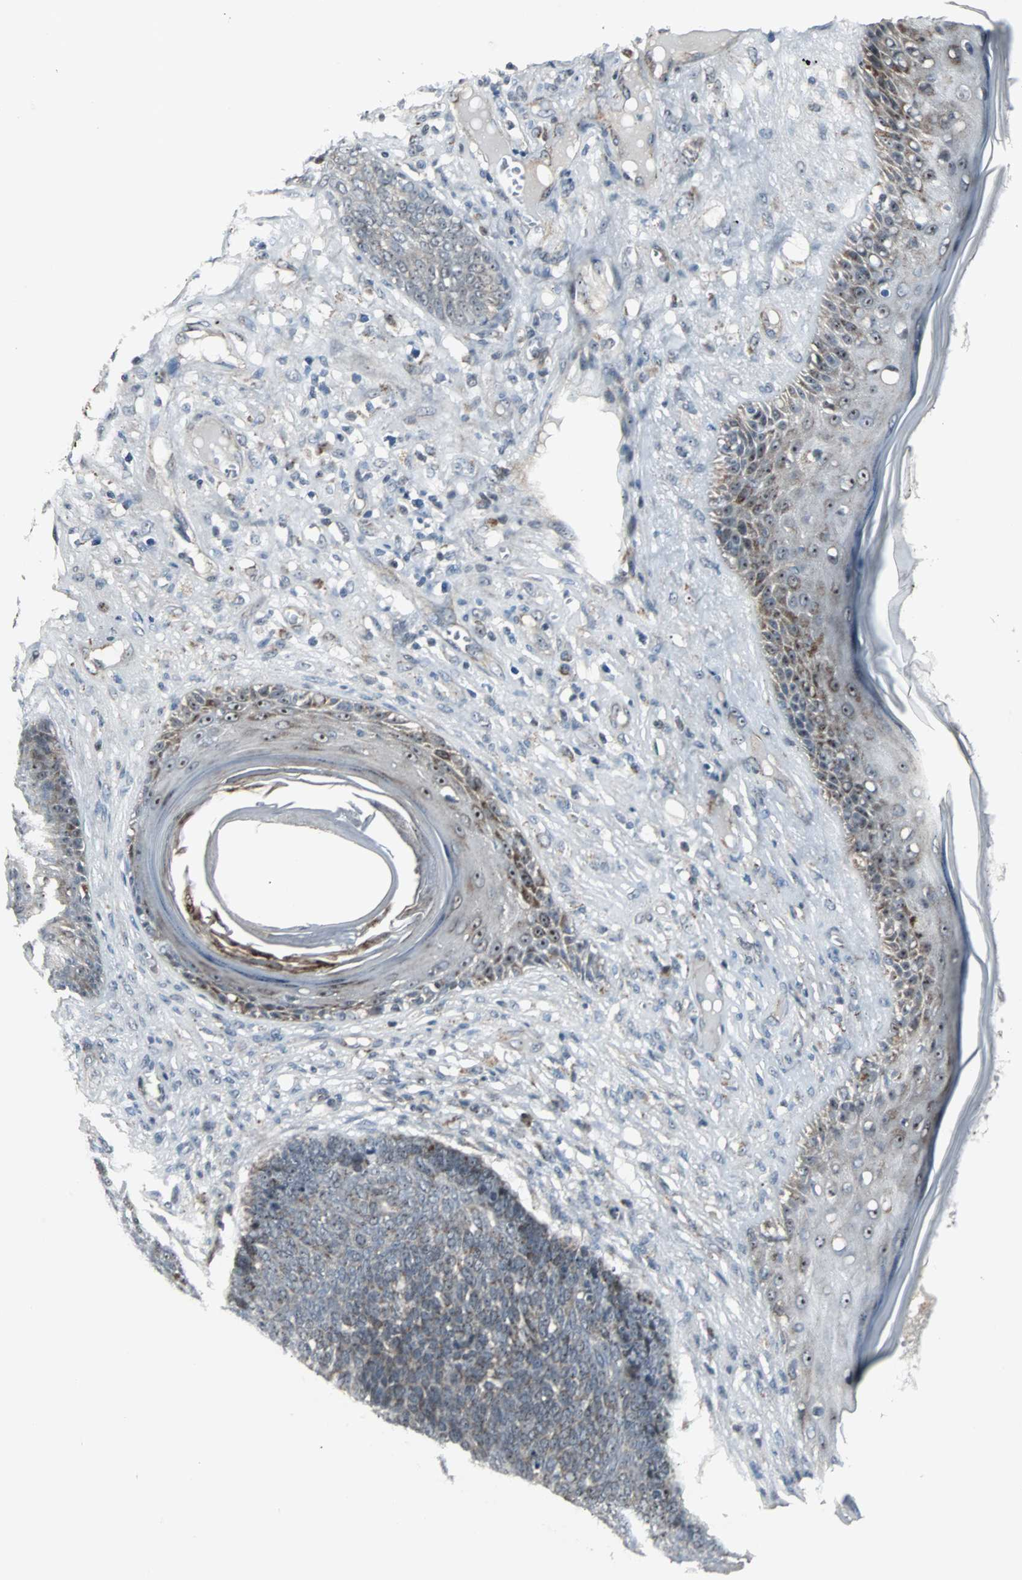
{"staining": {"intensity": "moderate", "quantity": "<25%", "location": "cytoplasmic/membranous"}, "tissue": "skin cancer", "cell_type": "Tumor cells", "image_type": "cancer", "snomed": [{"axis": "morphology", "description": "Basal cell carcinoma"}, {"axis": "topography", "description": "Skin"}], "caption": "The micrograph shows a brown stain indicating the presence of a protein in the cytoplasmic/membranous of tumor cells in skin cancer.", "gene": "MRPL40", "patient": {"sex": "male", "age": 84}}